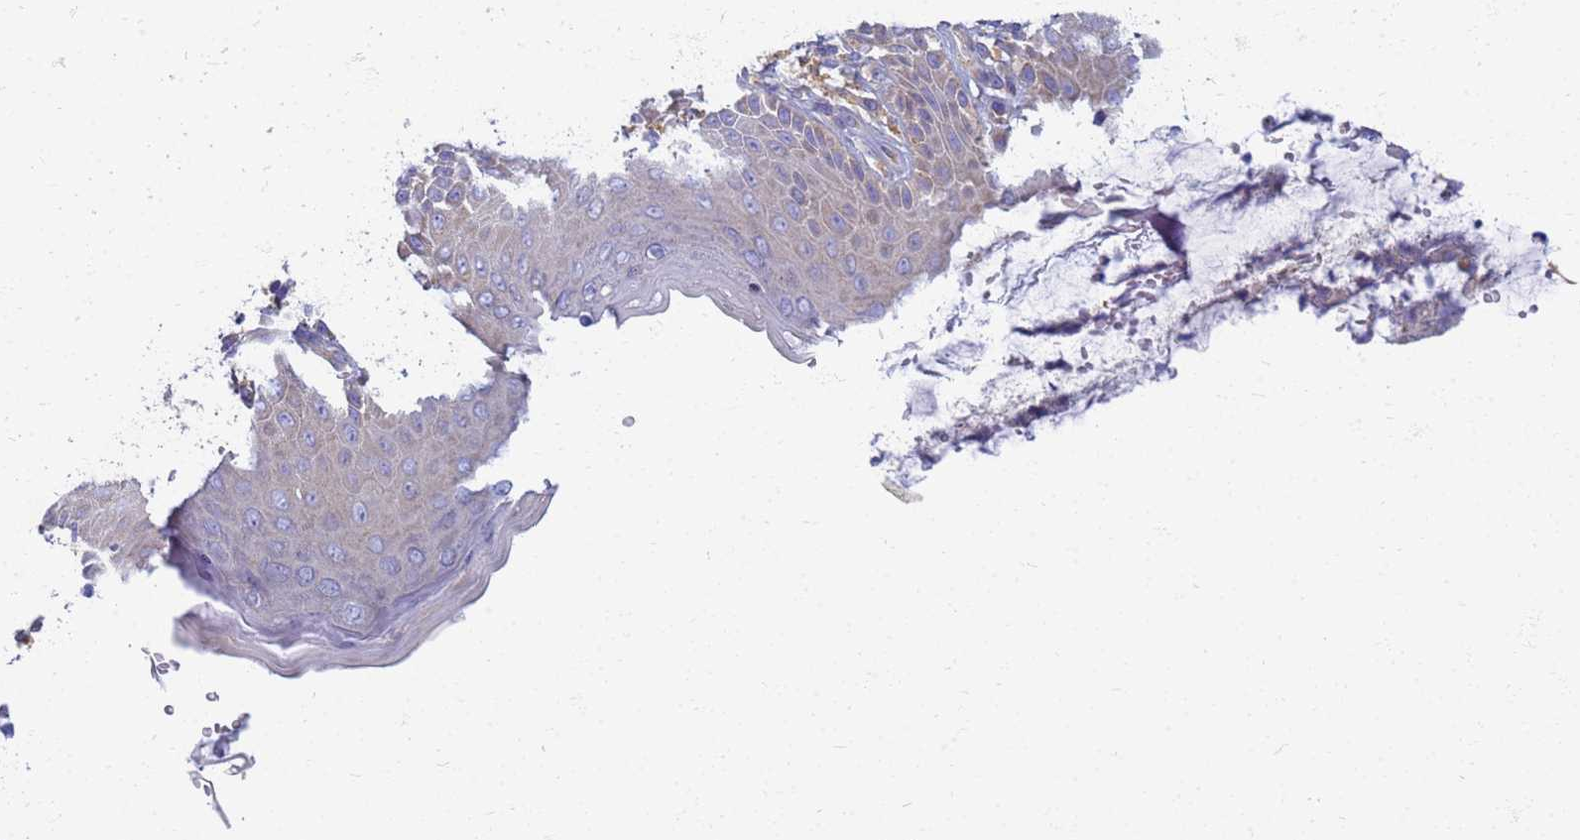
{"staining": {"intensity": "weak", "quantity": "25%-75%", "location": "cytoplasmic/membranous"}, "tissue": "skin", "cell_type": "Epidermal cells", "image_type": "normal", "snomed": [{"axis": "morphology", "description": "Normal tissue, NOS"}, {"axis": "topography", "description": "Anal"}], "caption": "Immunohistochemistry (DAB) staining of benign human skin shows weak cytoplasmic/membranous protein staining in approximately 25%-75% of epidermal cells. Immunohistochemistry (ihc) stains the protein in brown and the nuclei are stained blue.", "gene": "EEA1", "patient": {"sex": "female", "age": 89}}